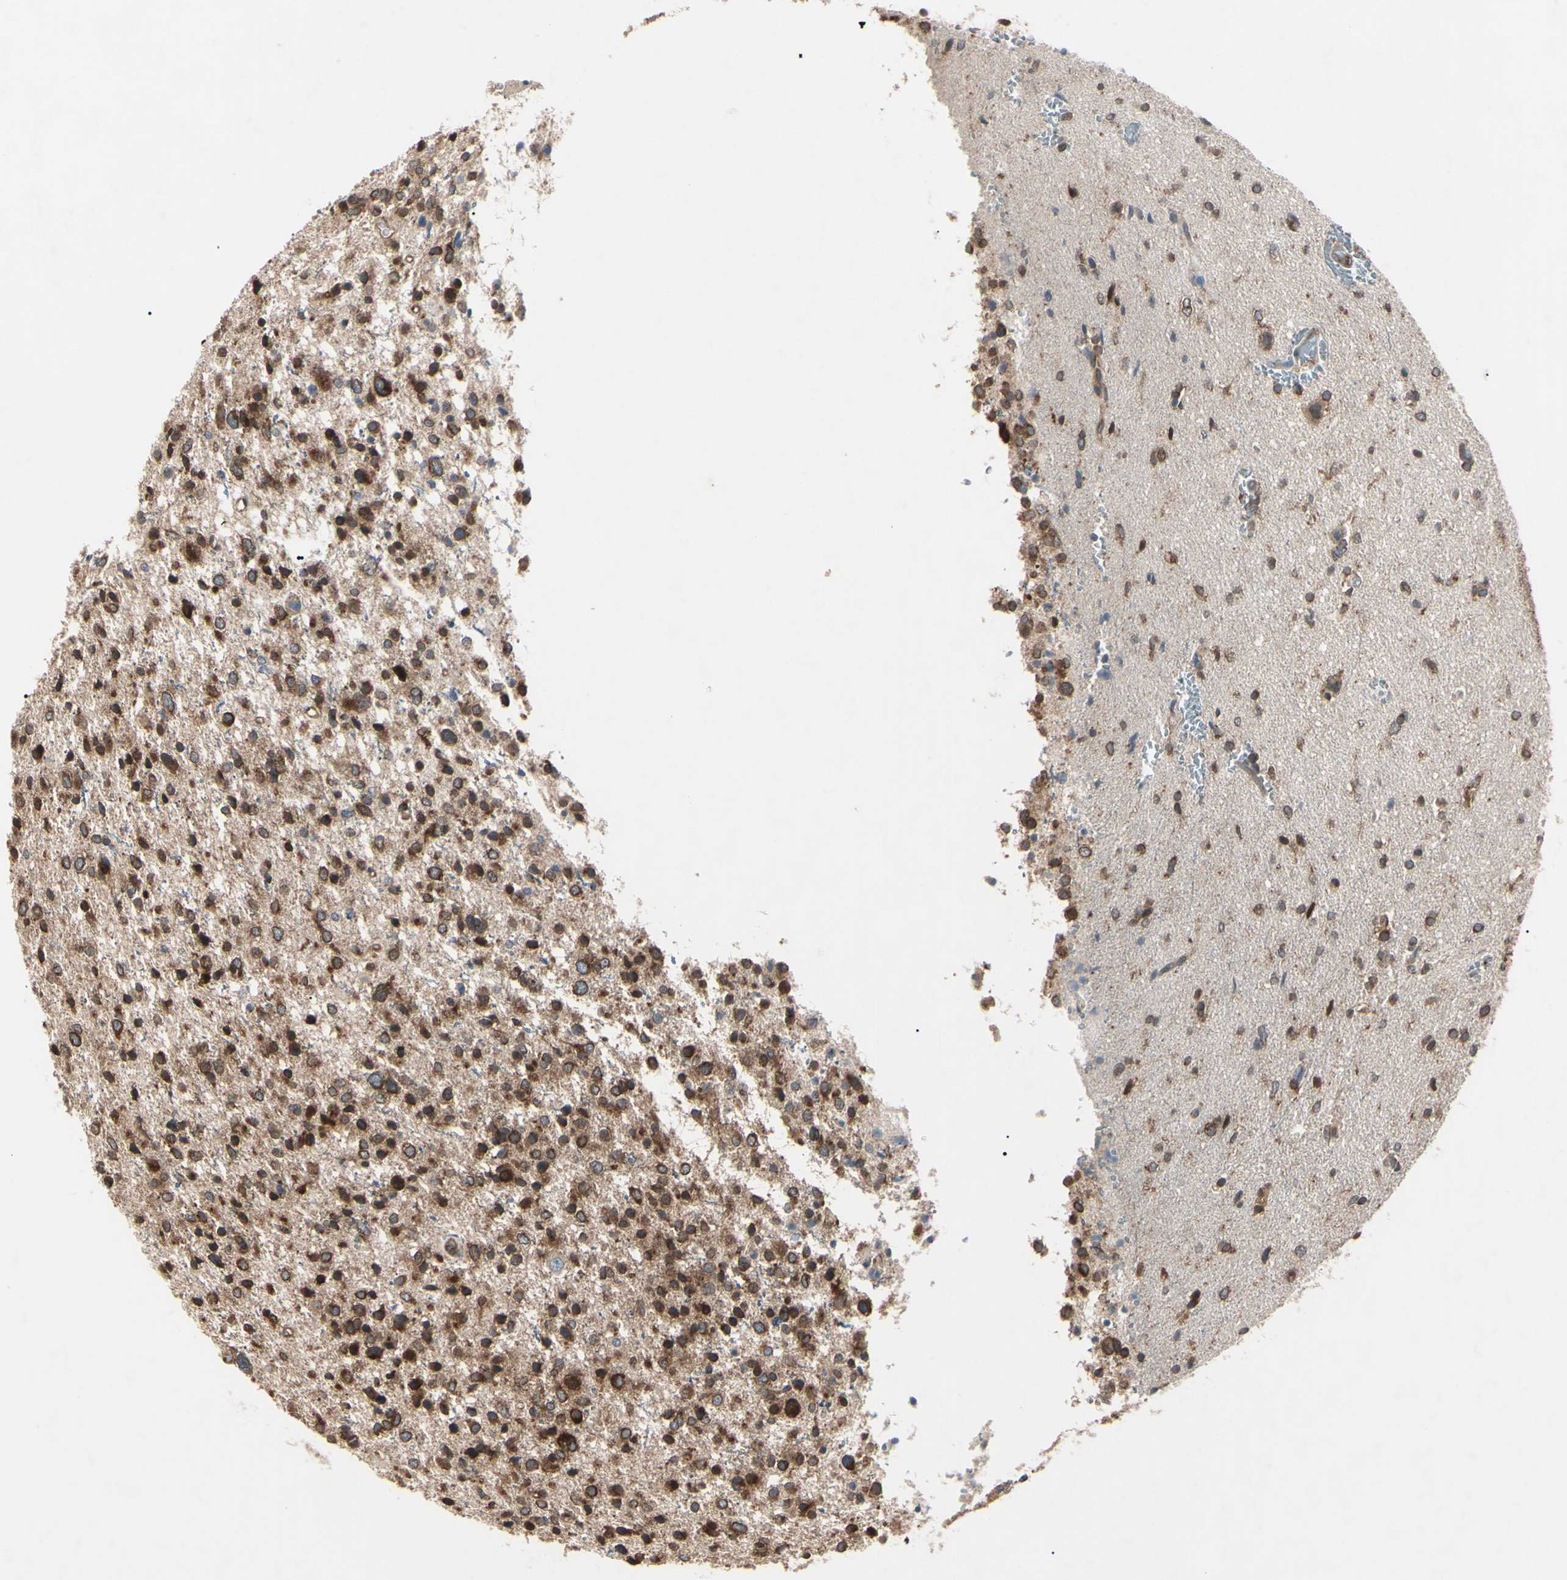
{"staining": {"intensity": "strong", "quantity": "25%-75%", "location": "cytoplasmic/membranous"}, "tissue": "glioma", "cell_type": "Tumor cells", "image_type": "cancer", "snomed": [{"axis": "morphology", "description": "Glioma, malignant, Low grade"}, {"axis": "topography", "description": "Brain"}], "caption": "Malignant low-grade glioma stained with DAB (3,3'-diaminobenzidine) IHC displays high levels of strong cytoplasmic/membranous staining in approximately 25%-75% of tumor cells. The protein of interest is shown in brown color, while the nuclei are stained blue.", "gene": "MAPRE1", "patient": {"sex": "female", "age": 37}}